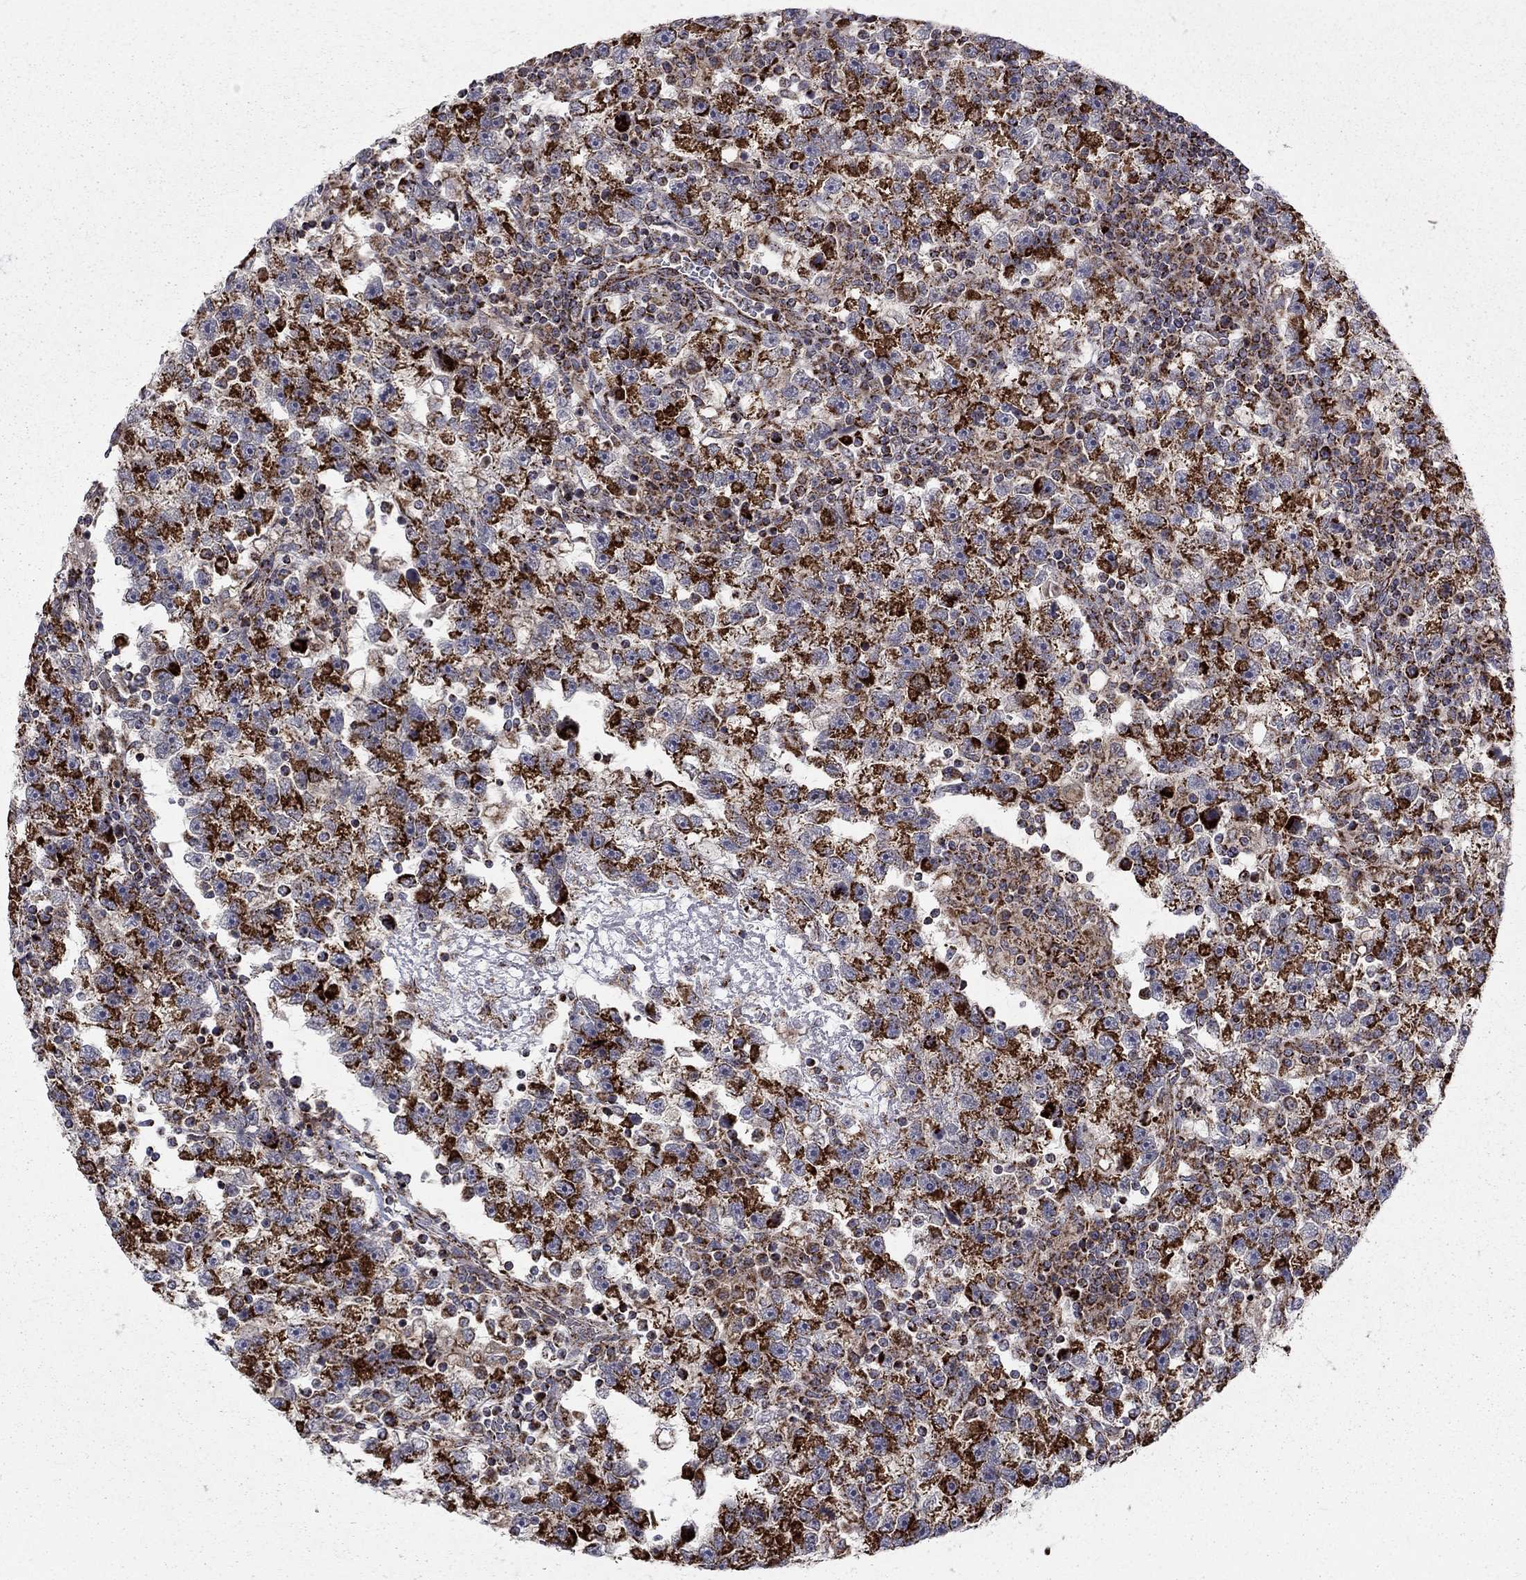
{"staining": {"intensity": "strong", "quantity": ">75%", "location": "cytoplasmic/membranous"}, "tissue": "testis cancer", "cell_type": "Tumor cells", "image_type": "cancer", "snomed": [{"axis": "morphology", "description": "Seminoma, NOS"}, {"axis": "topography", "description": "Testis"}], "caption": "Brown immunohistochemical staining in human testis cancer (seminoma) shows strong cytoplasmic/membranous positivity in about >75% of tumor cells. Nuclei are stained in blue.", "gene": "ALDH1B1", "patient": {"sex": "male", "age": 47}}